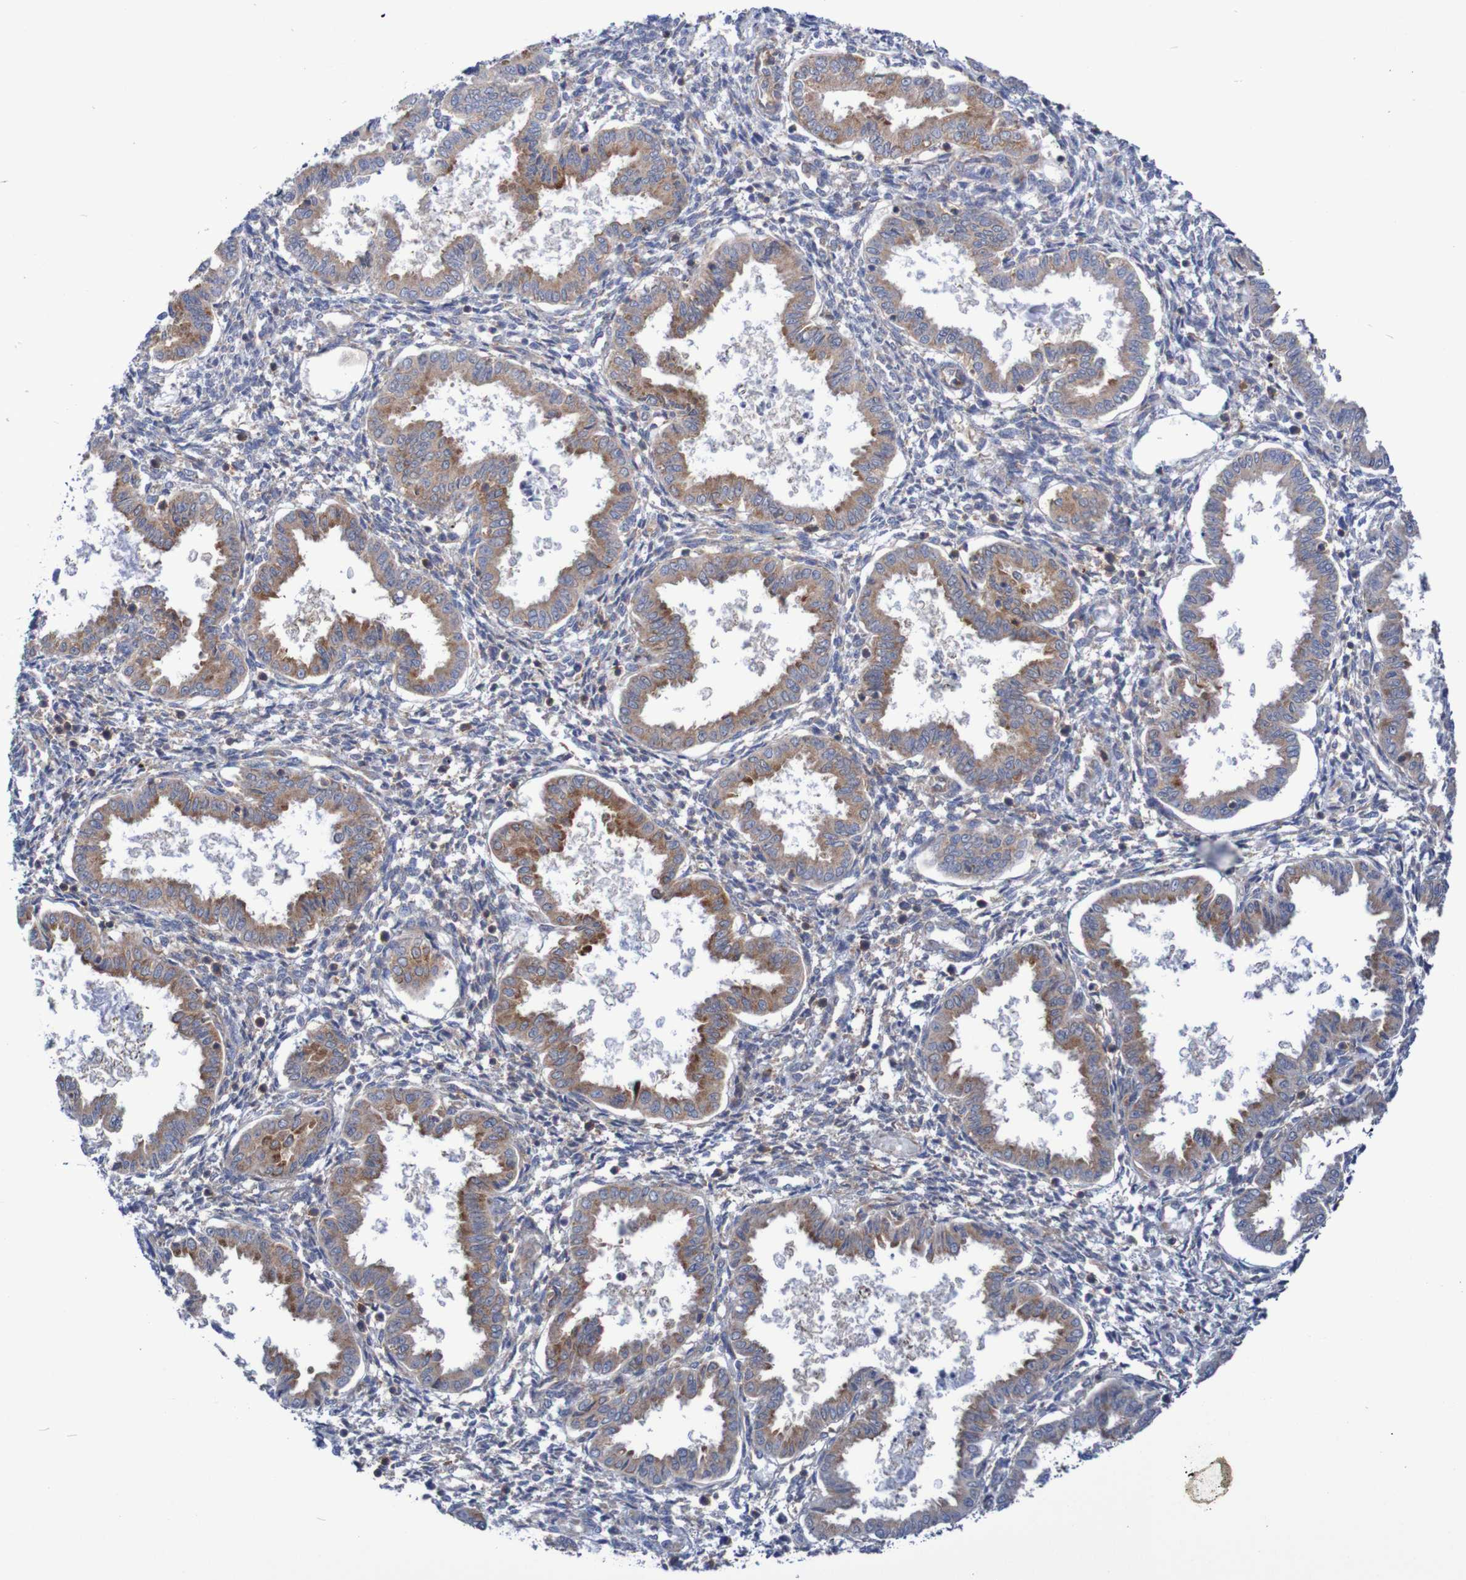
{"staining": {"intensity": "moderate", "quantity": ">75%", "location": "cytoplasmic/membranous"}, "tissue": "endometrium", "cell_type": "Cells in endometrial stroma", "image_type": "normal", "snomed": [{"axis": "morphology", "description": "Normal tissue, NOS"}, {"axis": "topography", "description": "Endometrium"}], "caption": "DAB (3,3'-diaminobenzidine) immunohistochemical staining of normal endometrium shows moderate cytoplasmic/membranous protein expression in about >75% of cells in endometrial stroma. (DAB (3,3'-diaminobenzidine) = brown stain, brightfield microscopy at high magnification).", "gene": "FXR2", "patient": {"sex": "female", "age": 33}}